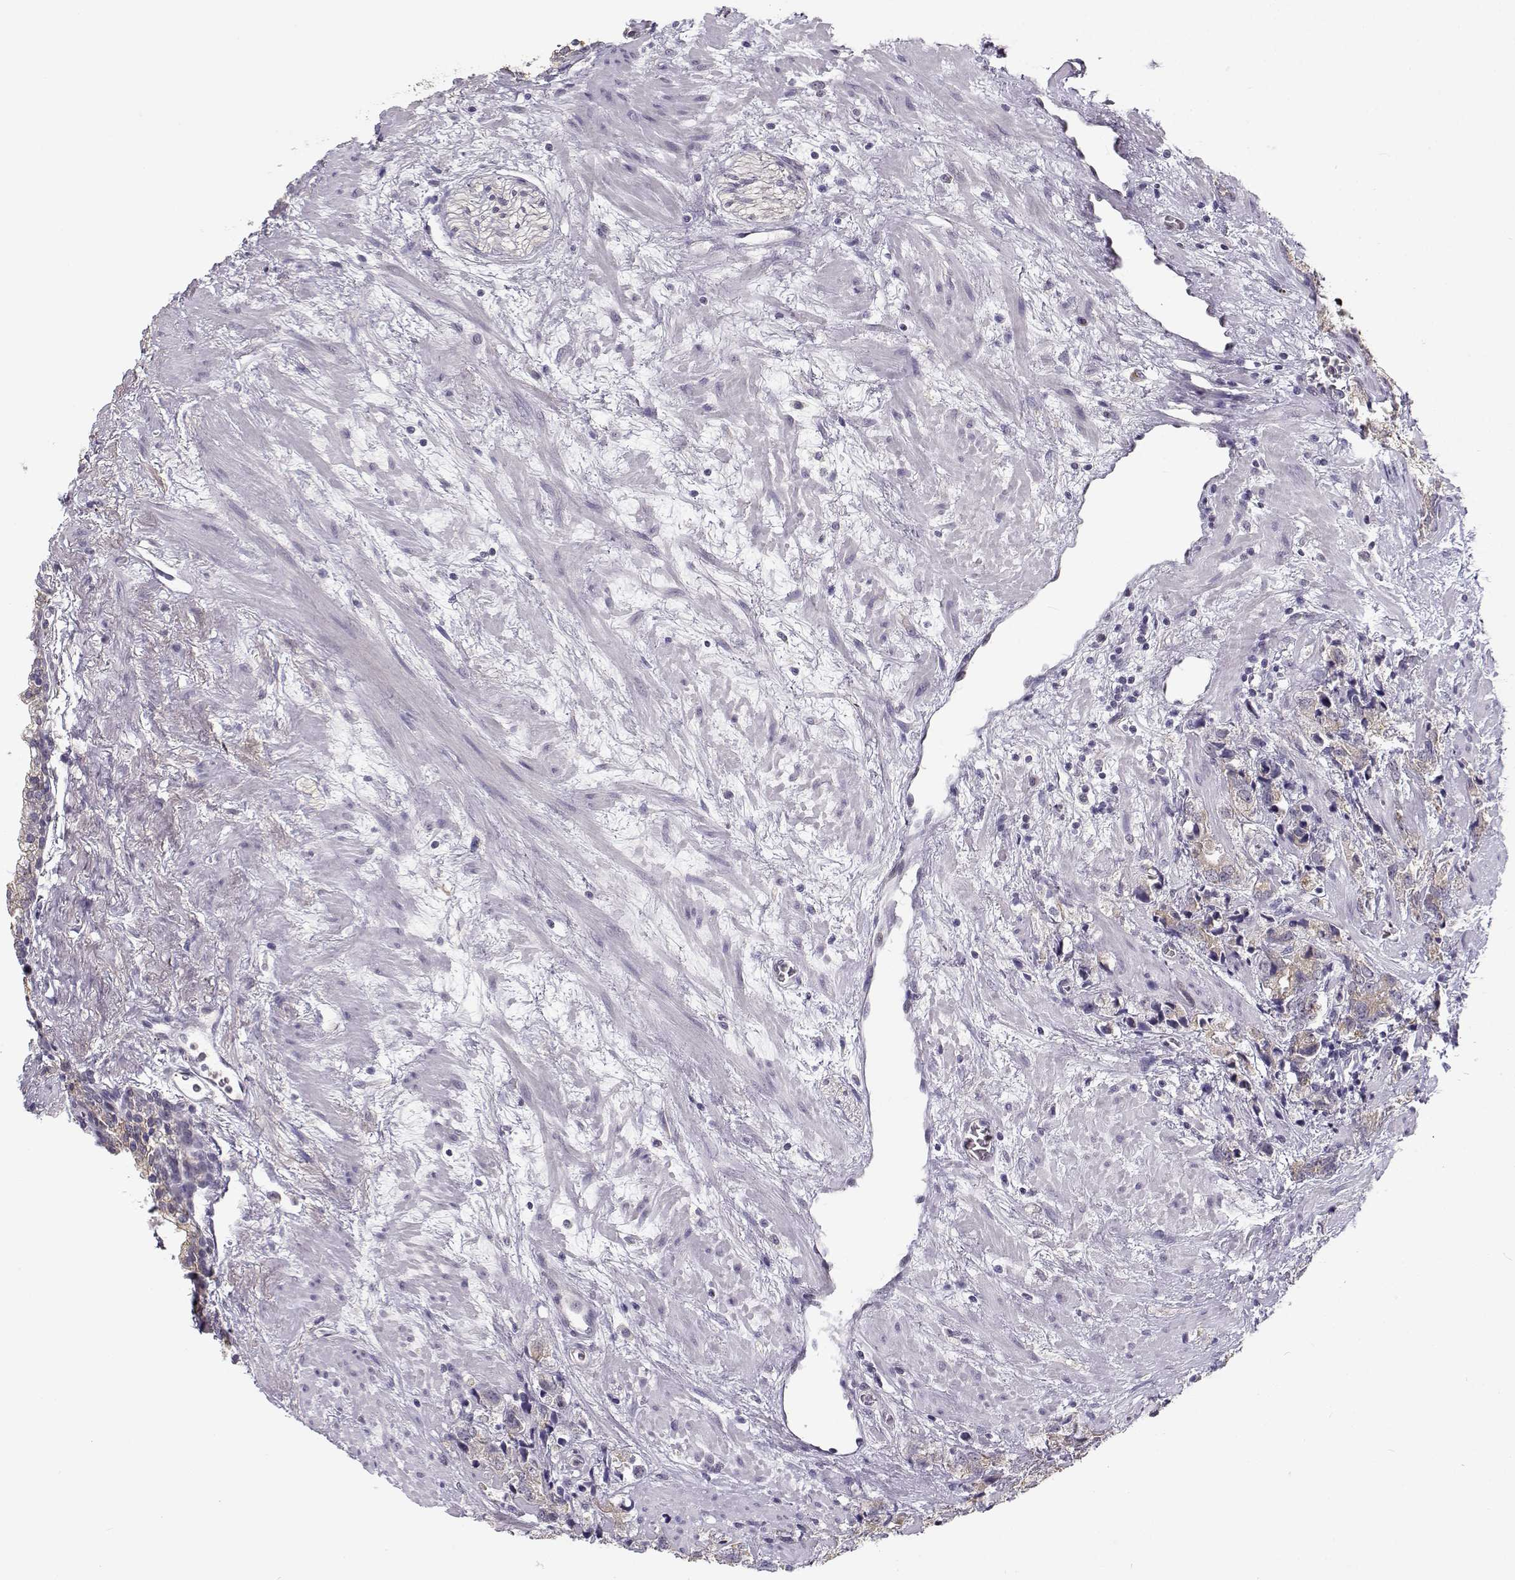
{"staining": {"intensity": "weak", "quantity": "25%-75%", "location": "cytoplasmic/membranous"}, "tissue": "prostate cancer", "cell_type": "Tumor cells", "image_type": "cancer", "snomed": [{"axis": "morphology", "description": "Adenocarcinoma, NOS"}, {"axis": "topography", "description": "Prostate and seminal vesicle, NOS"}], "caption": "IHC of human prostate adenocarcinoma exhibits low levels of weak cytoplasmic/membranous positivity in approximately 25%-75% of tumor cells.", "gene": "TMEM145", "patient": {"sex": "male", "age": 63}}